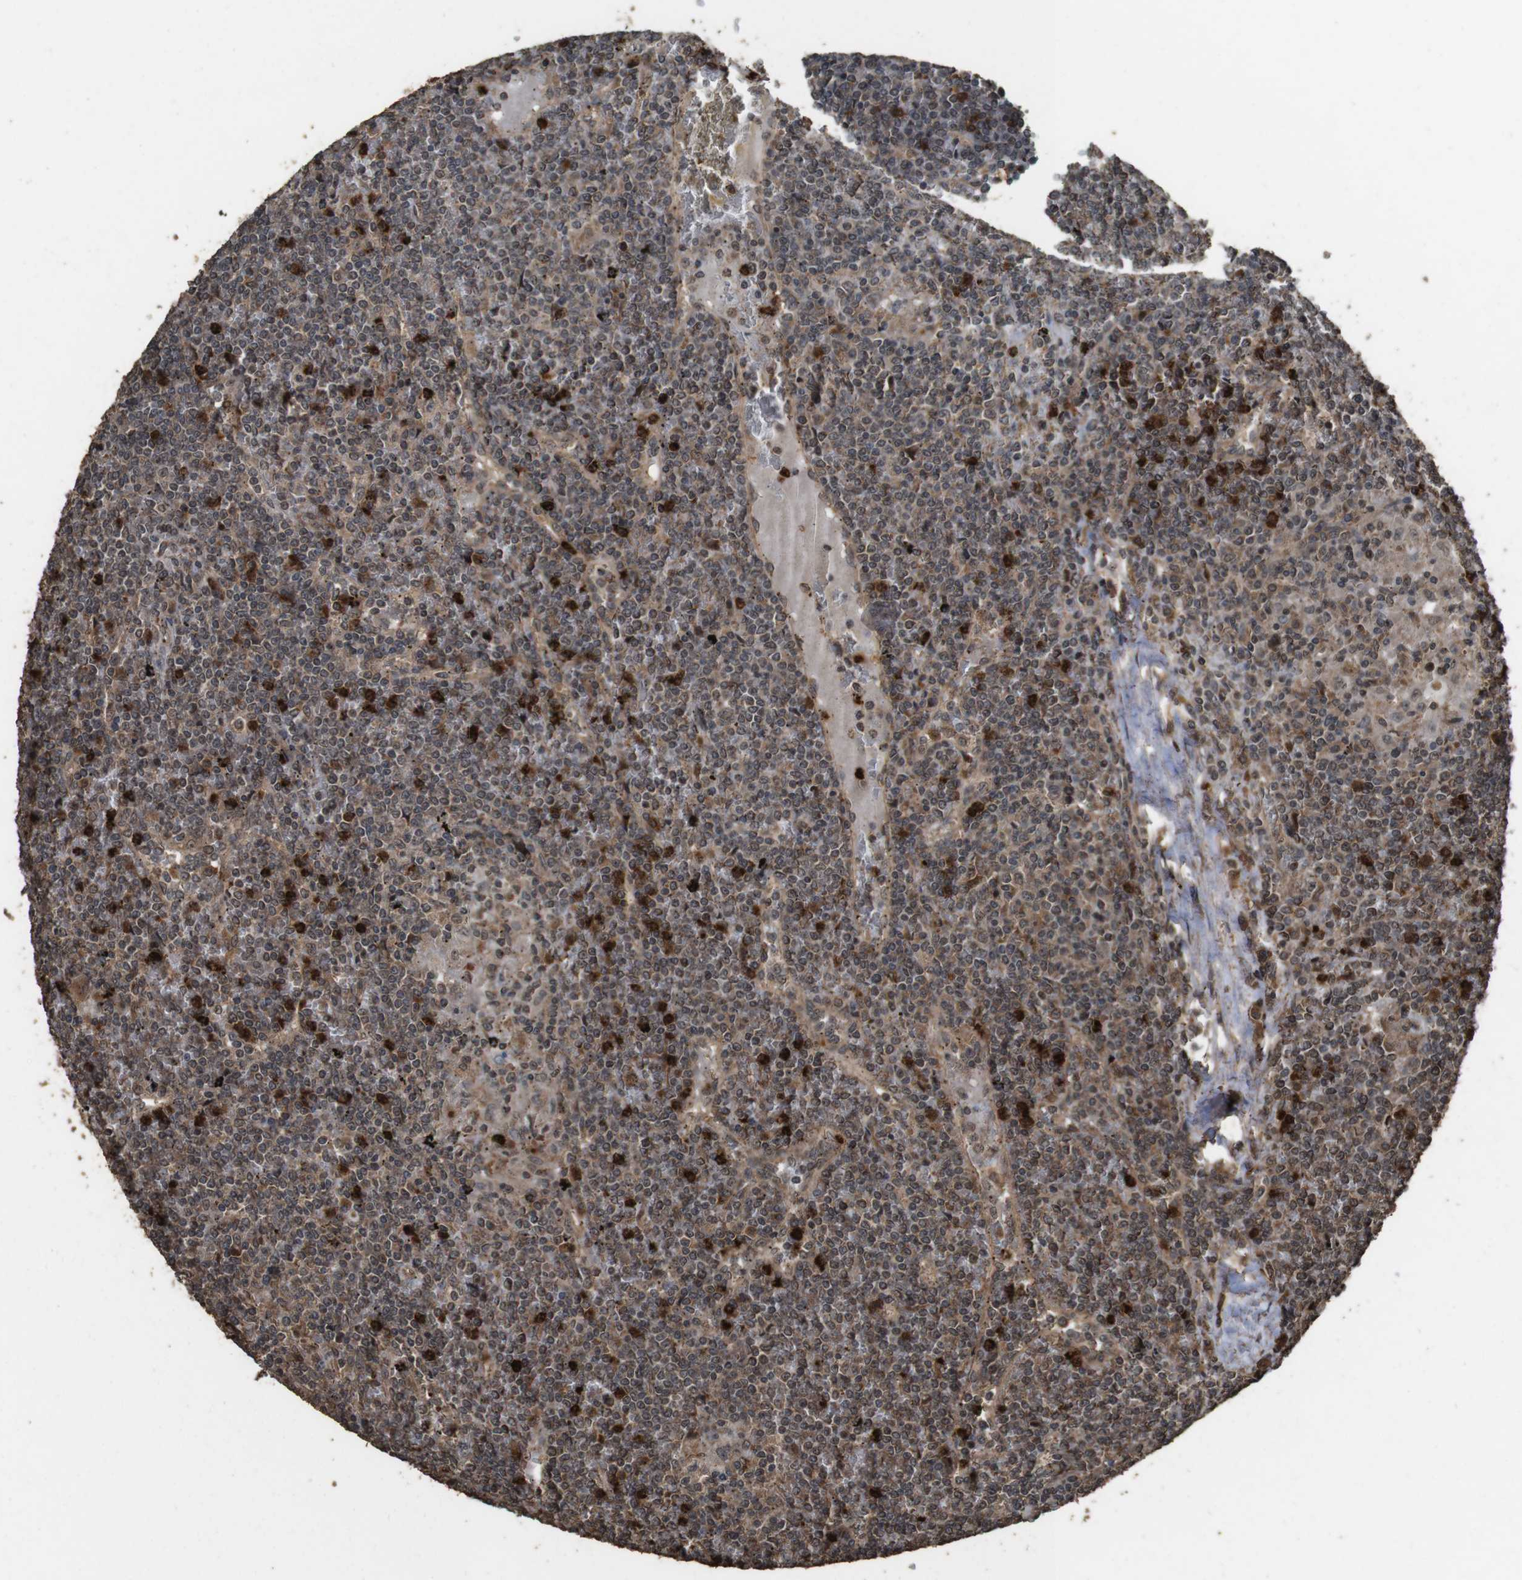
{"staining": {"intensity": "weak", "quantity": "25%-75%", "location": "cytoplasmic/membranous"}, "tissue": "lymphoma", "cell_type": "Tumor cells", "image_type": "cancer", "snomed": [{"axis": "morphology", "description": "Malignant lymphoma, non-Hodgkin's type, Low grade"}, {"axis": "topography", "description": "Spleen"}], "caption": "Immunohistochemical staining of malignant lymphoma, non-Hodgkin's type (low-grade) shows low levels of weak cytoplasmic/membranous positivity in about 25%-75% of tumor cells.", "gene": "RRAS2", "patient": {"sex": "female", "age": 19}}